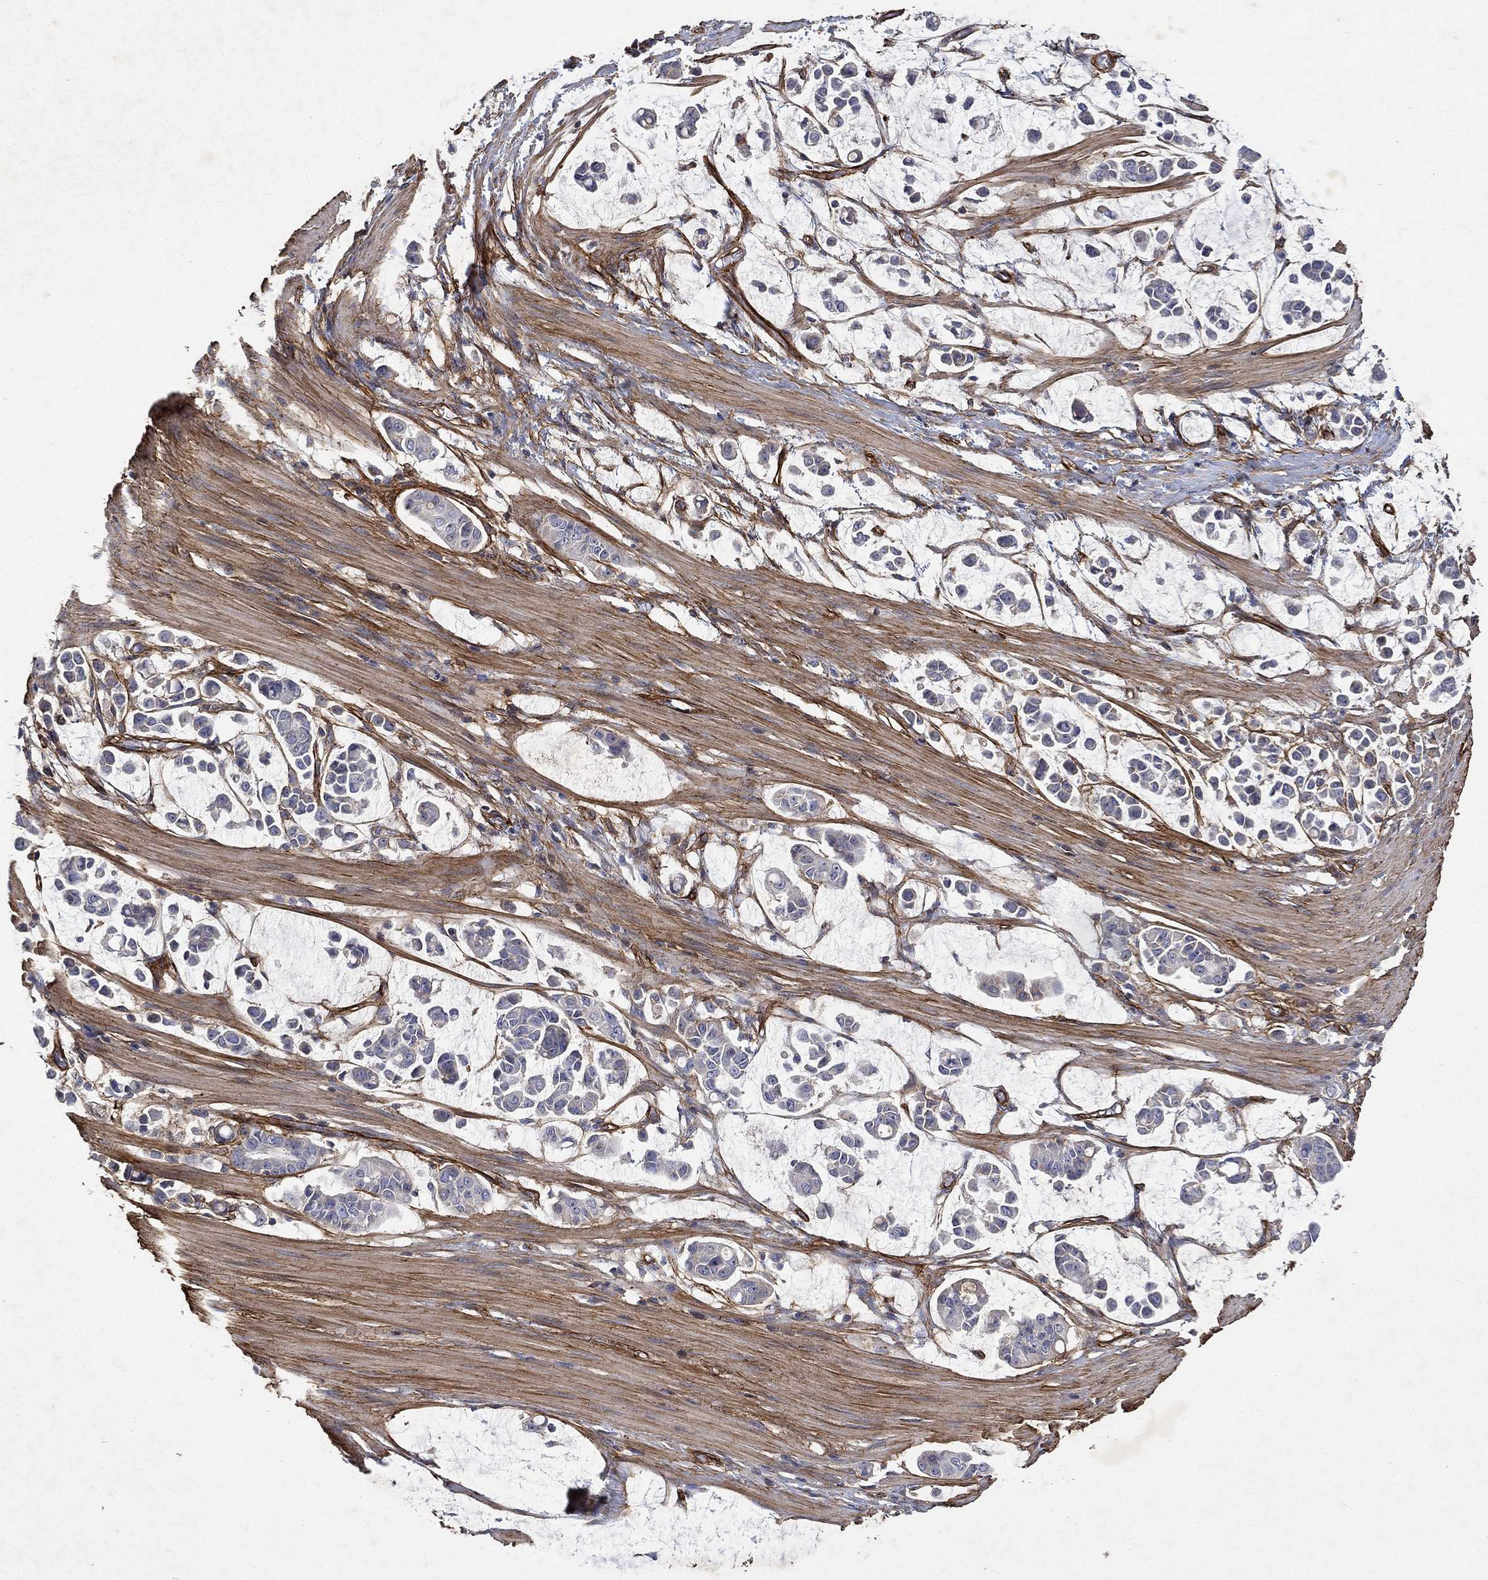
{"staining": {"intensity": "negative", "quantity": "none", "location": "none"}, "tissue": "stomach cancer", "cell_type": "Tumor cells", "image_type": "cancer", "snomed": [{"axis": "morphology", "description": "Adenocarcinoma, NOS"}, {"axis": "topography", "description": "Stomach"}], "caption": "Immunohistochemical staining of adenocarcinoma (stomach) displays no significant staining in tumor cells. (Stains: DAB (3,3'-diaminobenzidine) immunohistochemistry (IHC) with hematoxylin counter stain, Microscopy: brightfield microscopy at high magnification).", "gene": "COL4A2", "patient": {"sex": "male", "age": 82}}